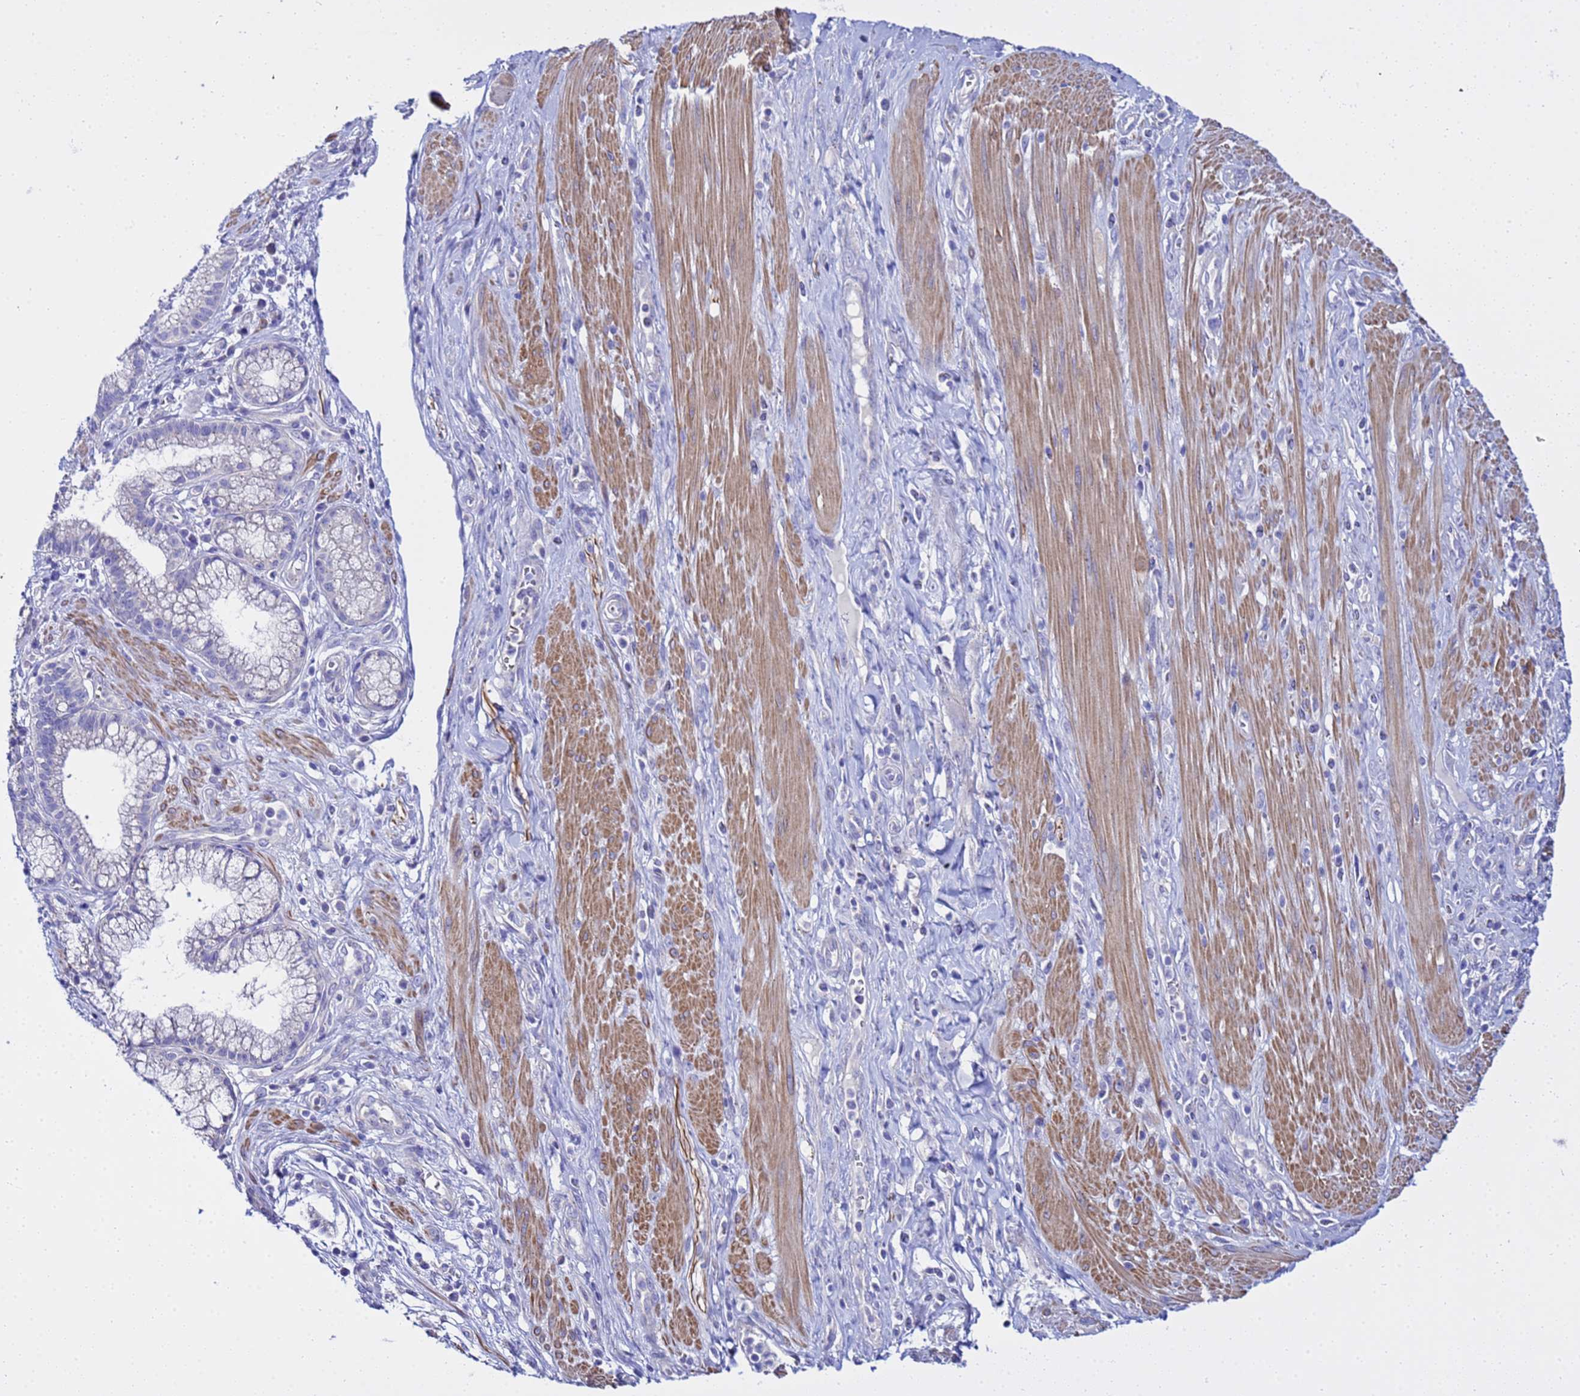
{"staining": {"intensity": "negative", "quantity": "none", "location": "none"}, "tissue": "pancreatic cancer", "cell_type": "Tumor cells", "image_type": "cancer", "snomed": [{"axis": "morphology", "description": "Adenocarcinoma, NOS"}, {"axis": "topography", "description": "Pancreas"}], "caption": "This is an IHC micrograph of pancreatic adenocarcinoma. There is no positivity in tumor cells.", "gene": "USP18", "patient": {"sex": "male", "age": 72}}